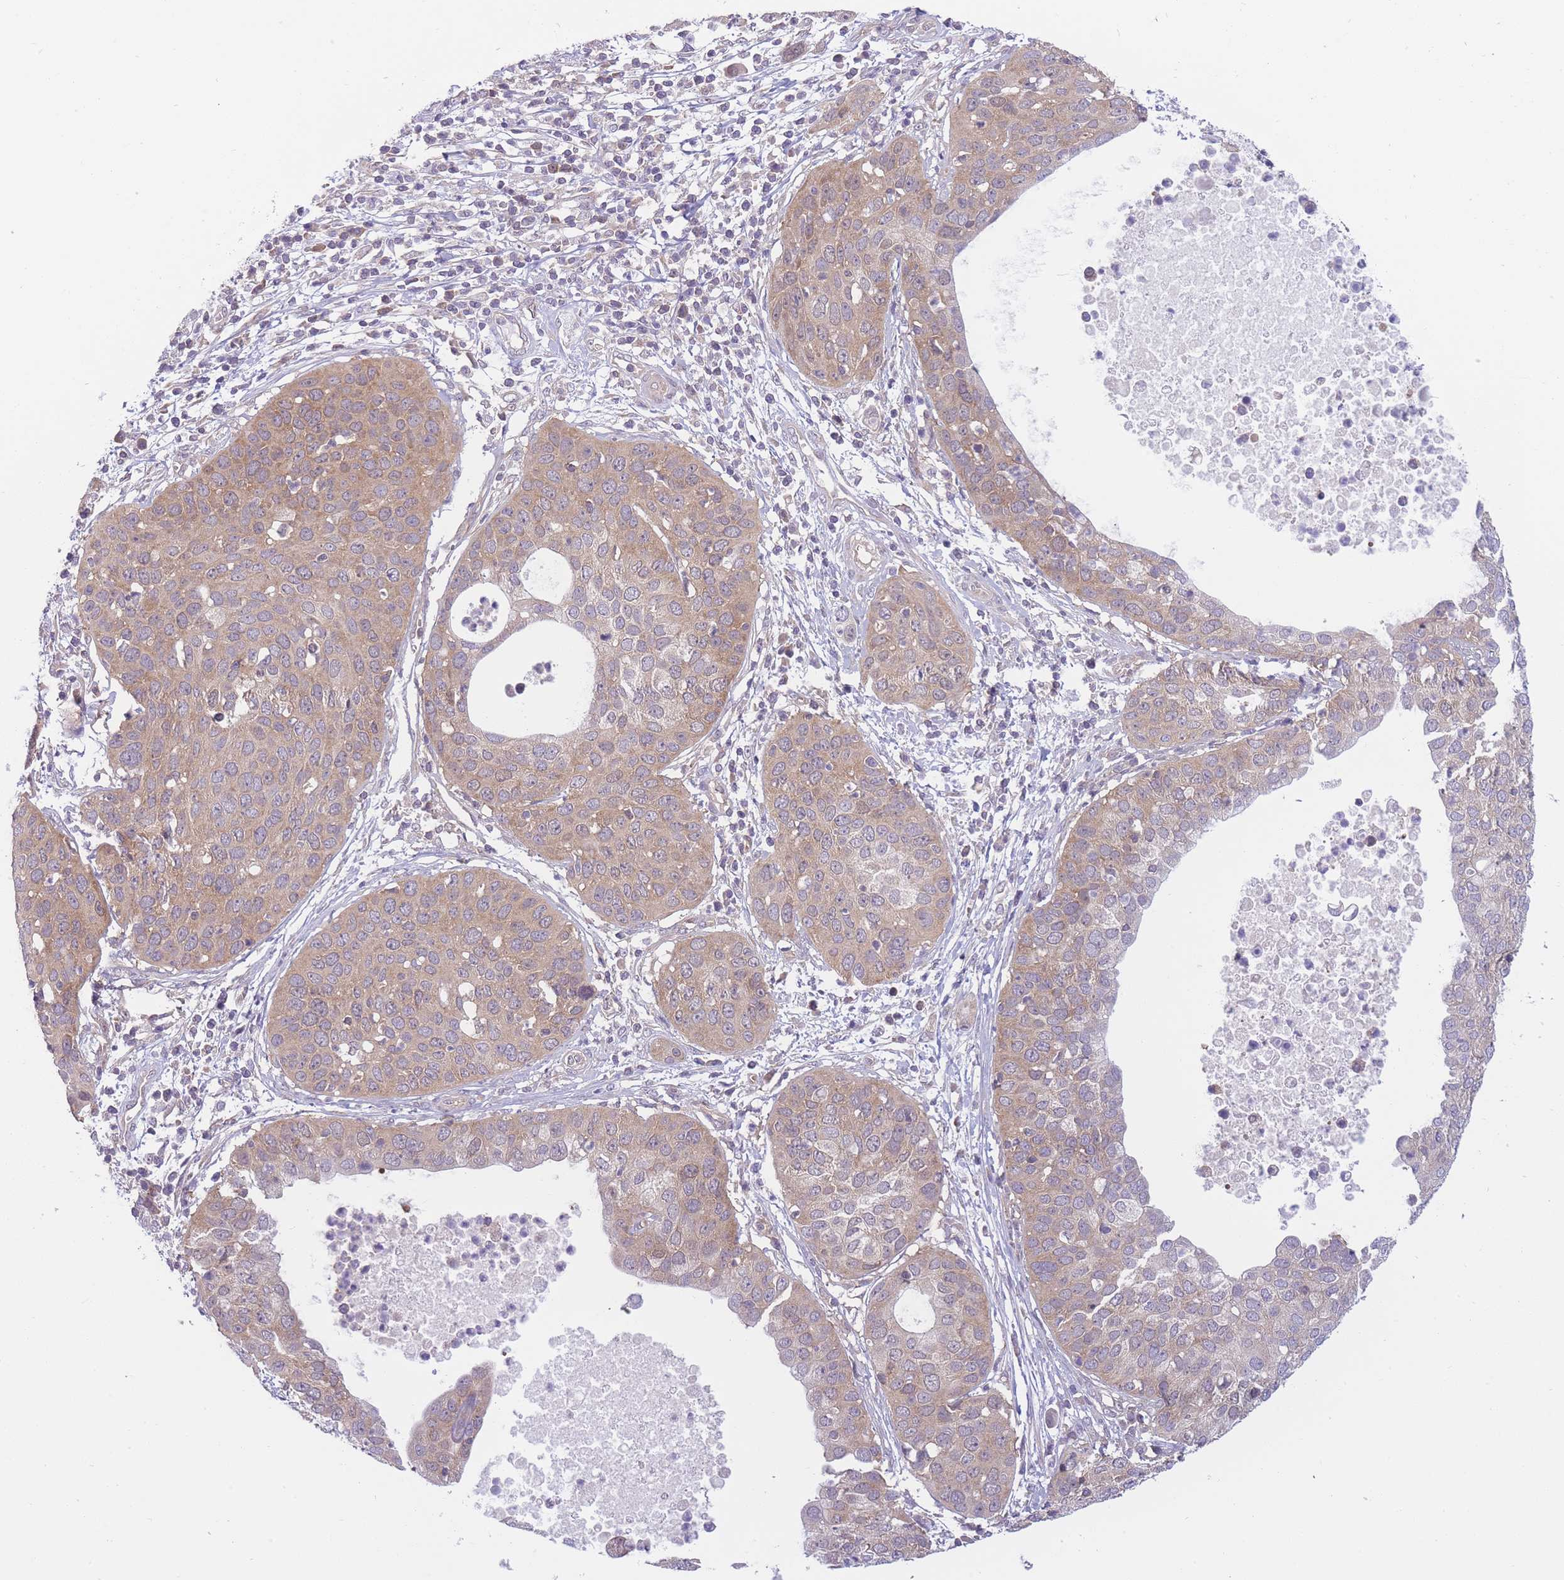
{"staining": {"intensity": "weak", "quantity": ">75%", "location": "cytoplasmic/membranous"}, "tissue": "cervical cancer", "cell_type": "Tumor cells", "image_type": "cancer", "snomed": [{"axis": "morphology", "description": "Squamous cell carcinoma, NOS"}, {"axis": "topography", "description": "Cervix"}], "caption": "The photomicrograph exhibits immunohistochemical staining of cervical squamous cell carcinoma. There is weak cytoplasmic/membranous expression is present in approximately >75% of tumor cells.", "gene": "PFDN6", "patient": {"sex": "female", "age": 36}}